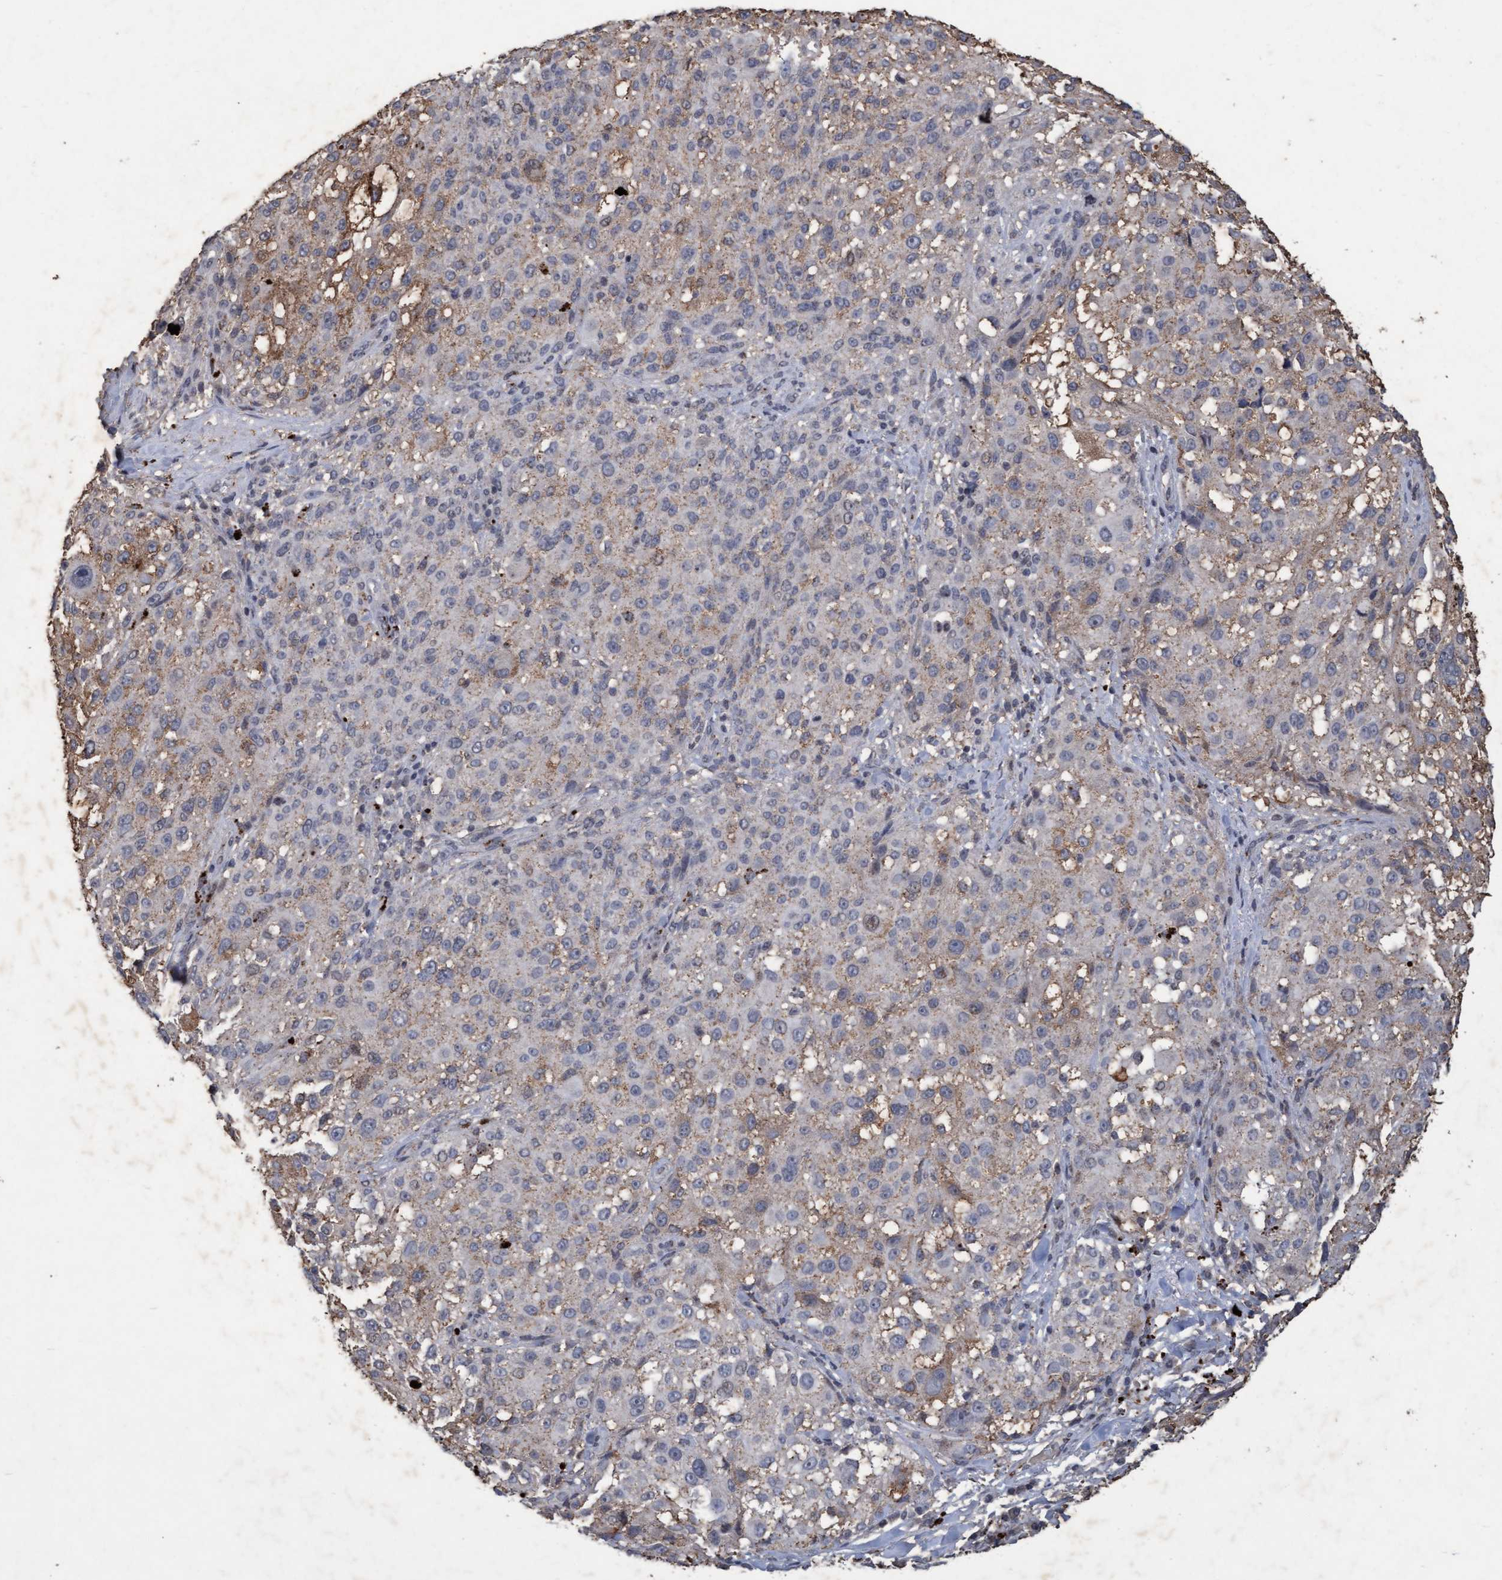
{"staining": {"intensity": "weak", "quantity": "<25%", "location": "cytoplasmic/membranous"}, "tissue": "melanoma", "cell_type": "Tumor cells", "image_type": "cancer", "snomed": [{"axis": "morphology", "description": "Necrosis, NOS"}, {"axis": "morphology", "description": "Malignant melanoma, NOS"}, {"axis": "topography", "description": "Skin"}], "caption": "A high-resolution histopathology image shows immunohistochemistry (IHC) staining of malignant melanoma, which shows no significant positivity in tumor cells. Brightfield microscopy of IHC stained with DAB (brown) and hematoxylin (blue), captured at high magnification.", "gene": "GALC", "patient": {"sex": "female", "age": 87}}